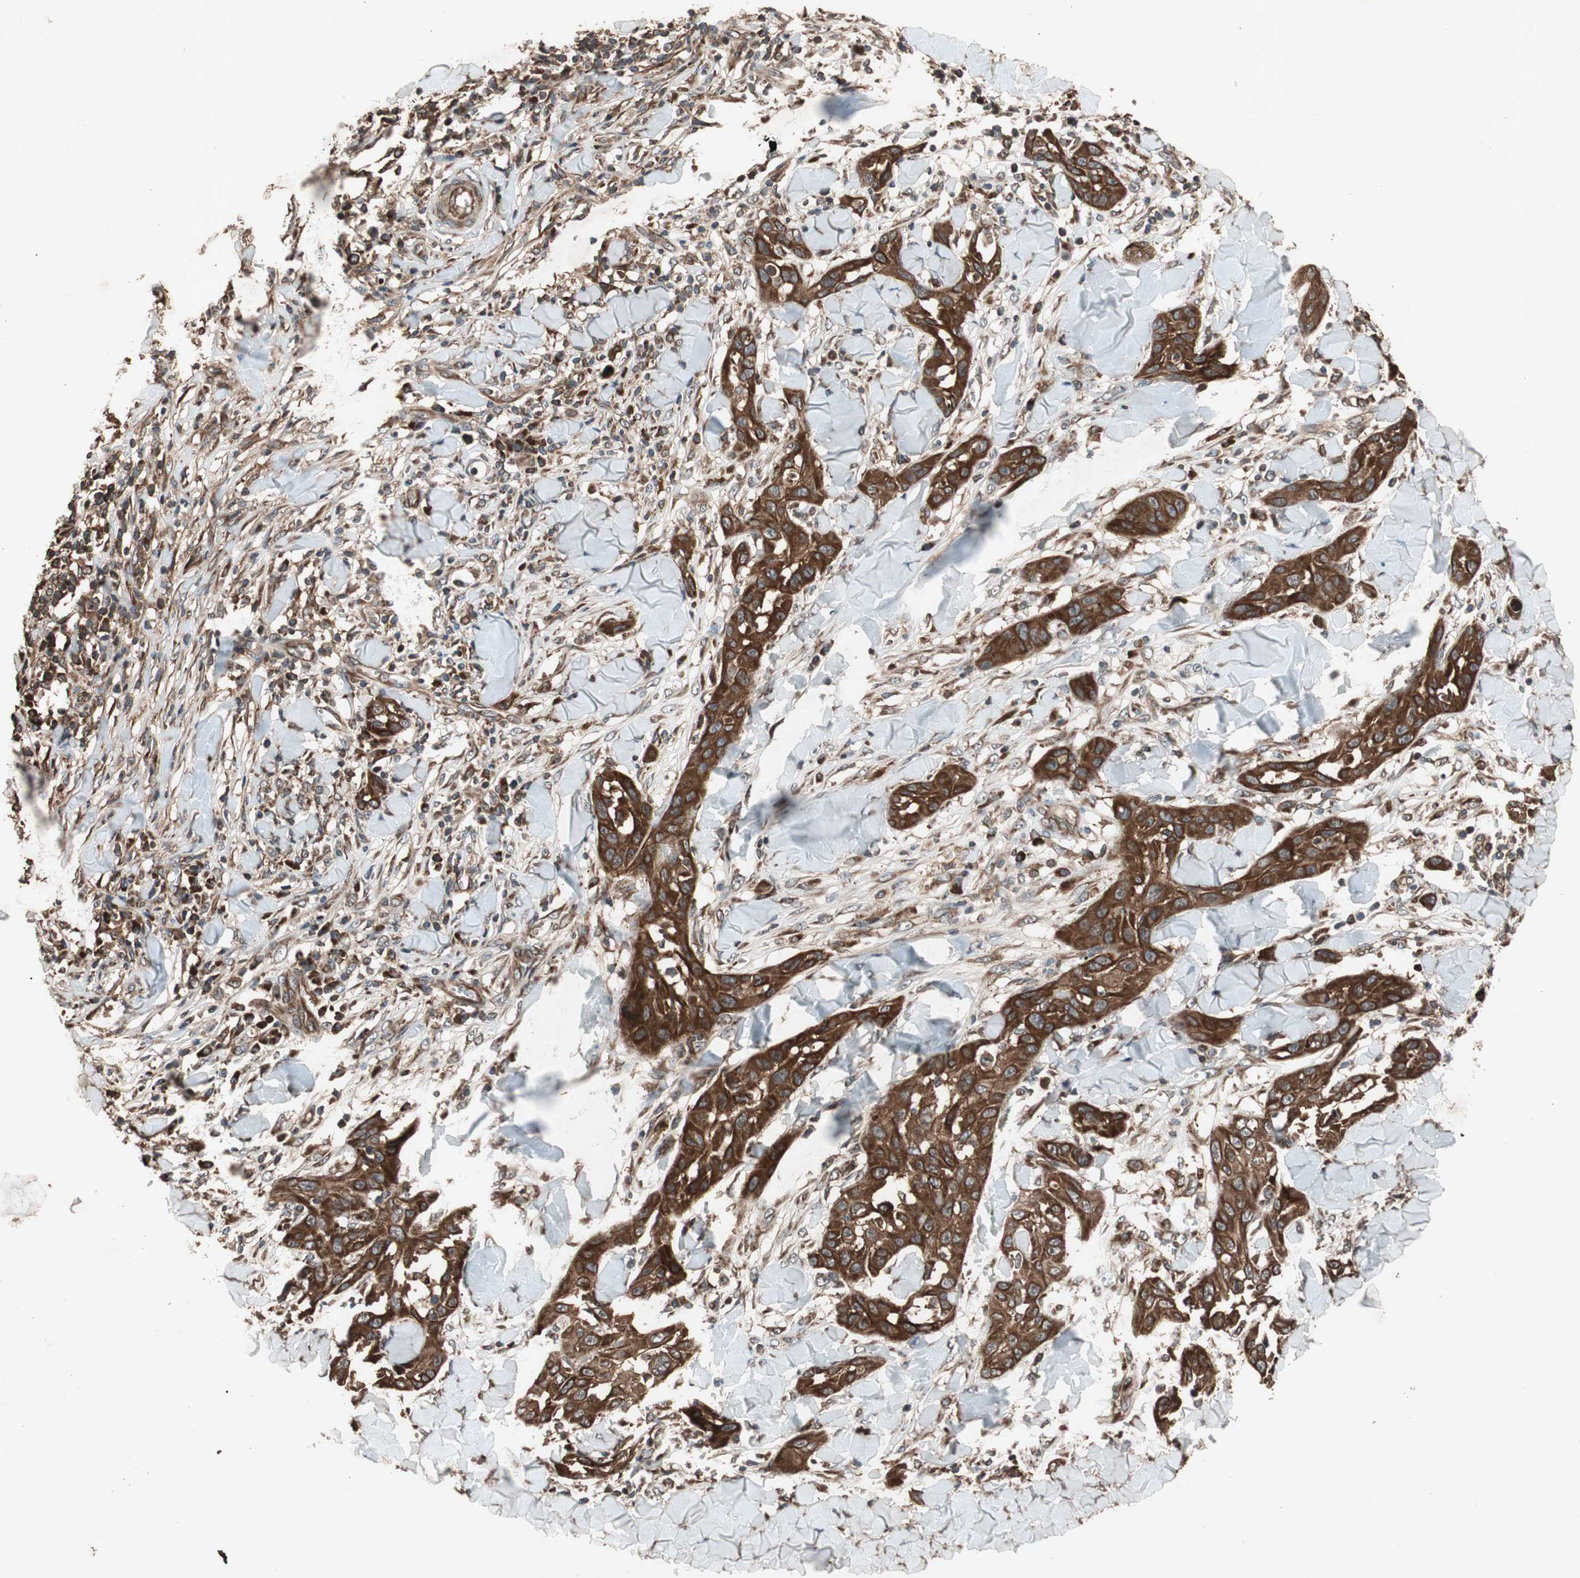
{"staining": {"intensity": "strong", "quantity": ">75%", "location": "cytoplasmic/membranous"}, "tissue": "skin cancer", "cell_type": "Tumor cells", "image_type": "cancer", "snomed": [{"axis": "morphology", "description": "Squamous cell carcinoma, NOS"}, {"axis": "topography", "description": "Skin"}], "caption": "Immunohistochemical staining of human skin squamous cell carcinoma reveals high levels of strong cytoplasmic/membranous positivity in about >75% of tumor cells. The protein is stained brown, and the nuclei are stained in blue (DAB (3,3'-diaminobenzidine) IHC with brightfield microscopy, high magnification).", "gene": "RAB1A", "patient": {"sex": "male", "age": 24}}